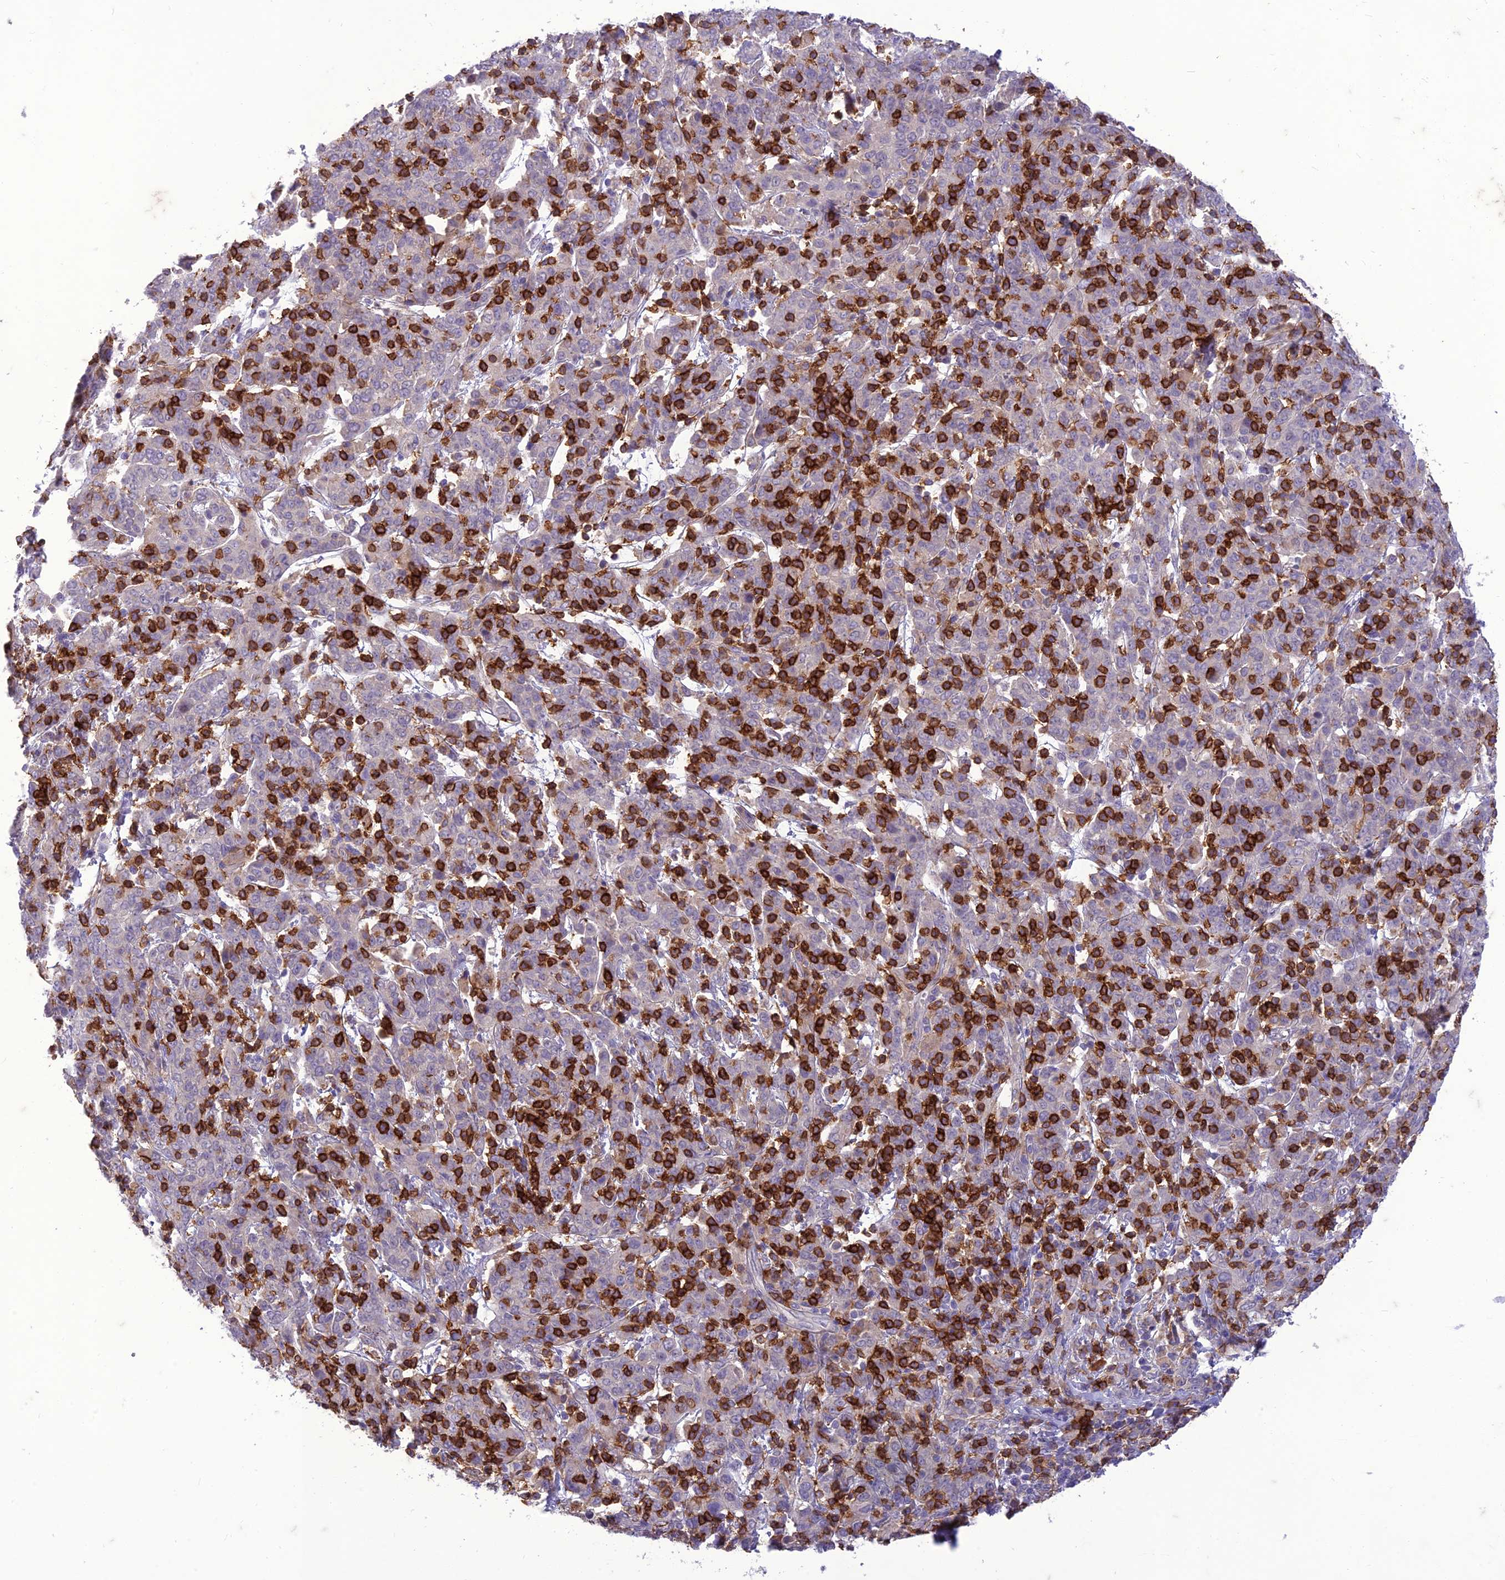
{"staining": {"intensity": "negative", "quantity": "none", "location": "none"}, "tissue": "cervical cancer", "cell_type": "Tumor cells", "image_type": "cancer", "snomed": [{"axis": "morphology", "description": "Squamous cell carcinoma, NOS"}, {"axis": "topography", "description": "Cervix"}], "caption": "This is an IHC photomicrograph of human cervical cancer. There is no expression in tumor cells.", "gene": "ITGAE", "patient": {"sex": "female", "age": 67}}